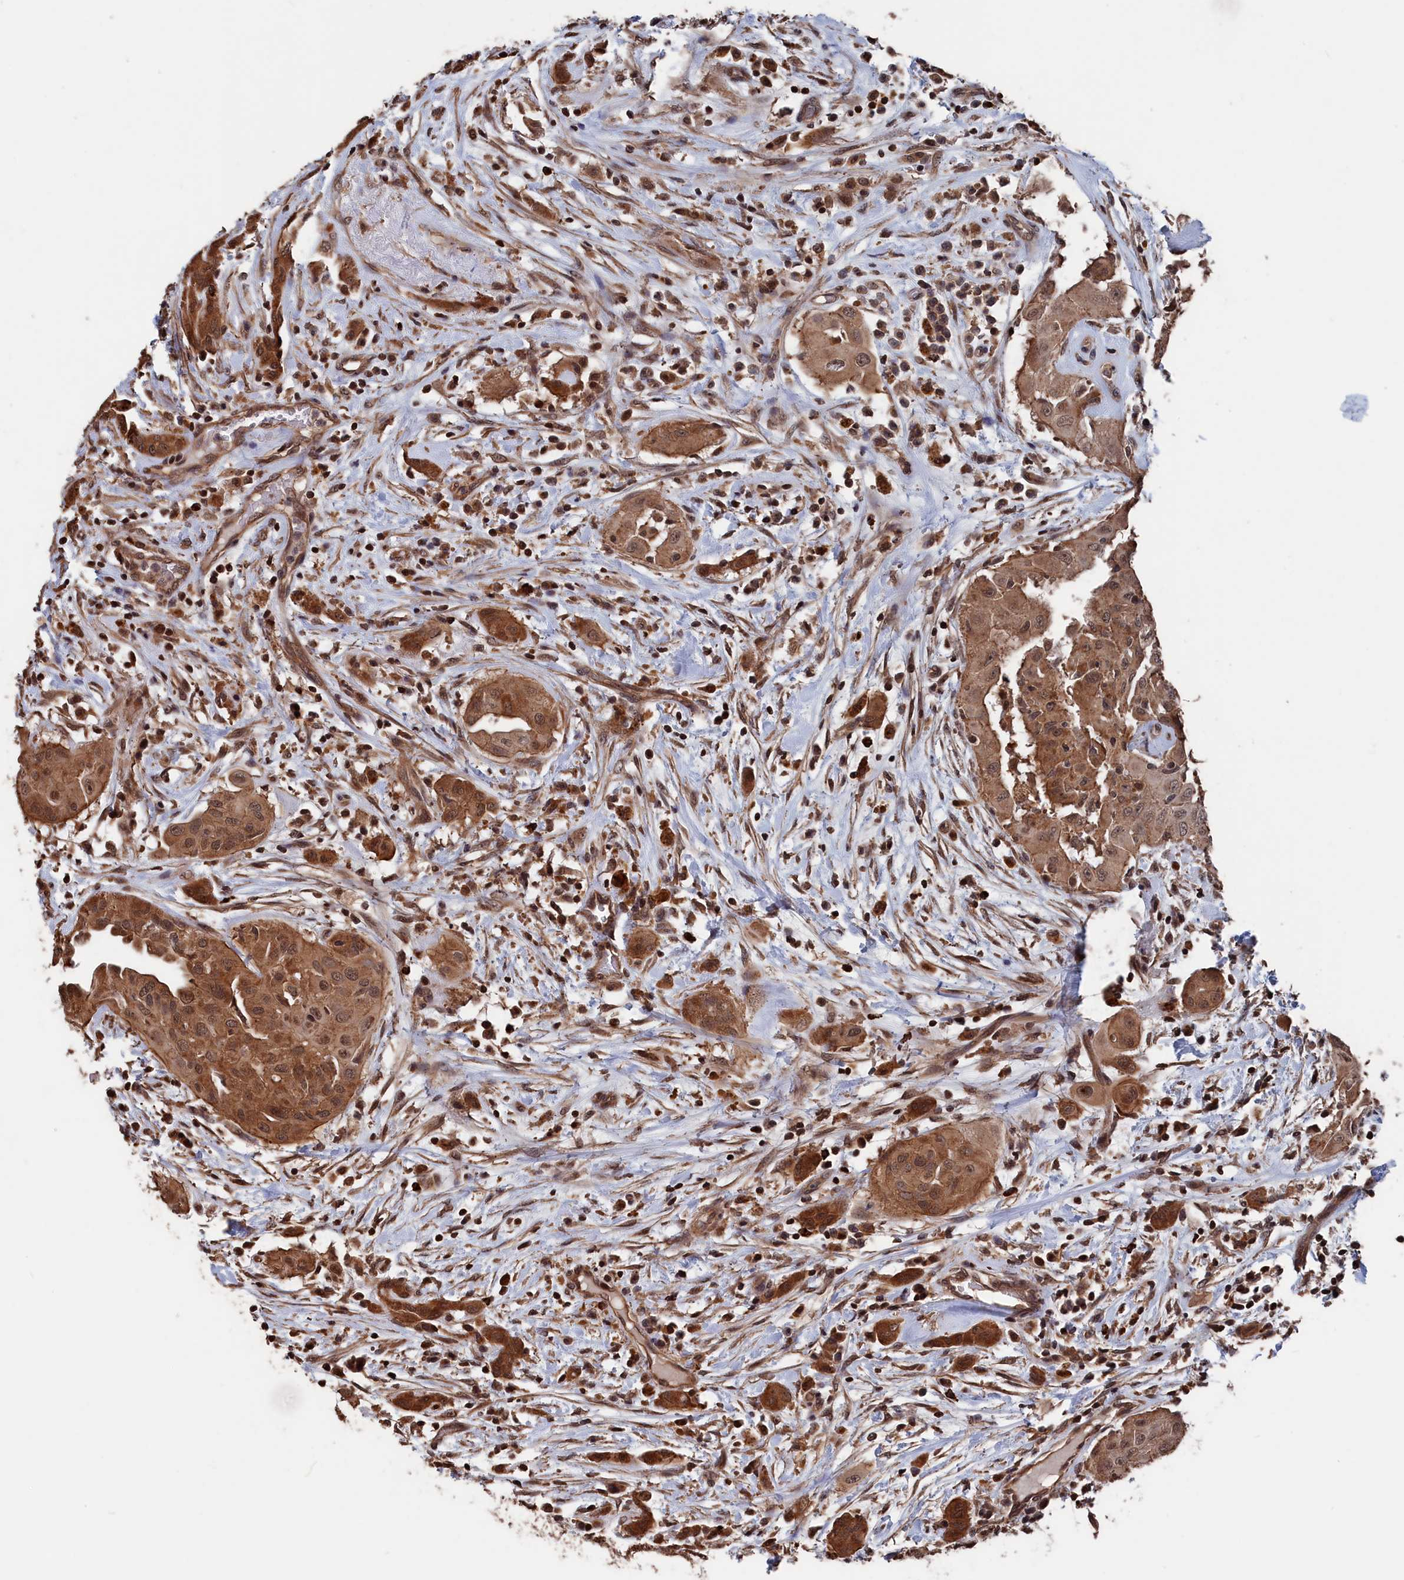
{"staining": {"intensity": "moderate", "quantity": ">75%", "location": "cytoplasmic/membranous,nuclear"}, "tissue": "thyroid cancer", "cell_type": "Tumor cells", "image_type": "cancer", "snomed": [{"axis": "morphology", "description": "Papillary adenocarcinoma, NOS"}, {"axis": "topography", "description": "Thyroid gland"}], "caption": "Thyroid cancer (papillary adenocarcinoma) stained with DAB immunohistochemistry exhibits medium levels of moderate cytoplasmic/membranous and nuclear staining in approximately >75% of tumor cells. (Brightfield microscopy of DAB IHC at high magnification).", "gene": "PDE12", "patient": {"sex": "female", "age": 59}}